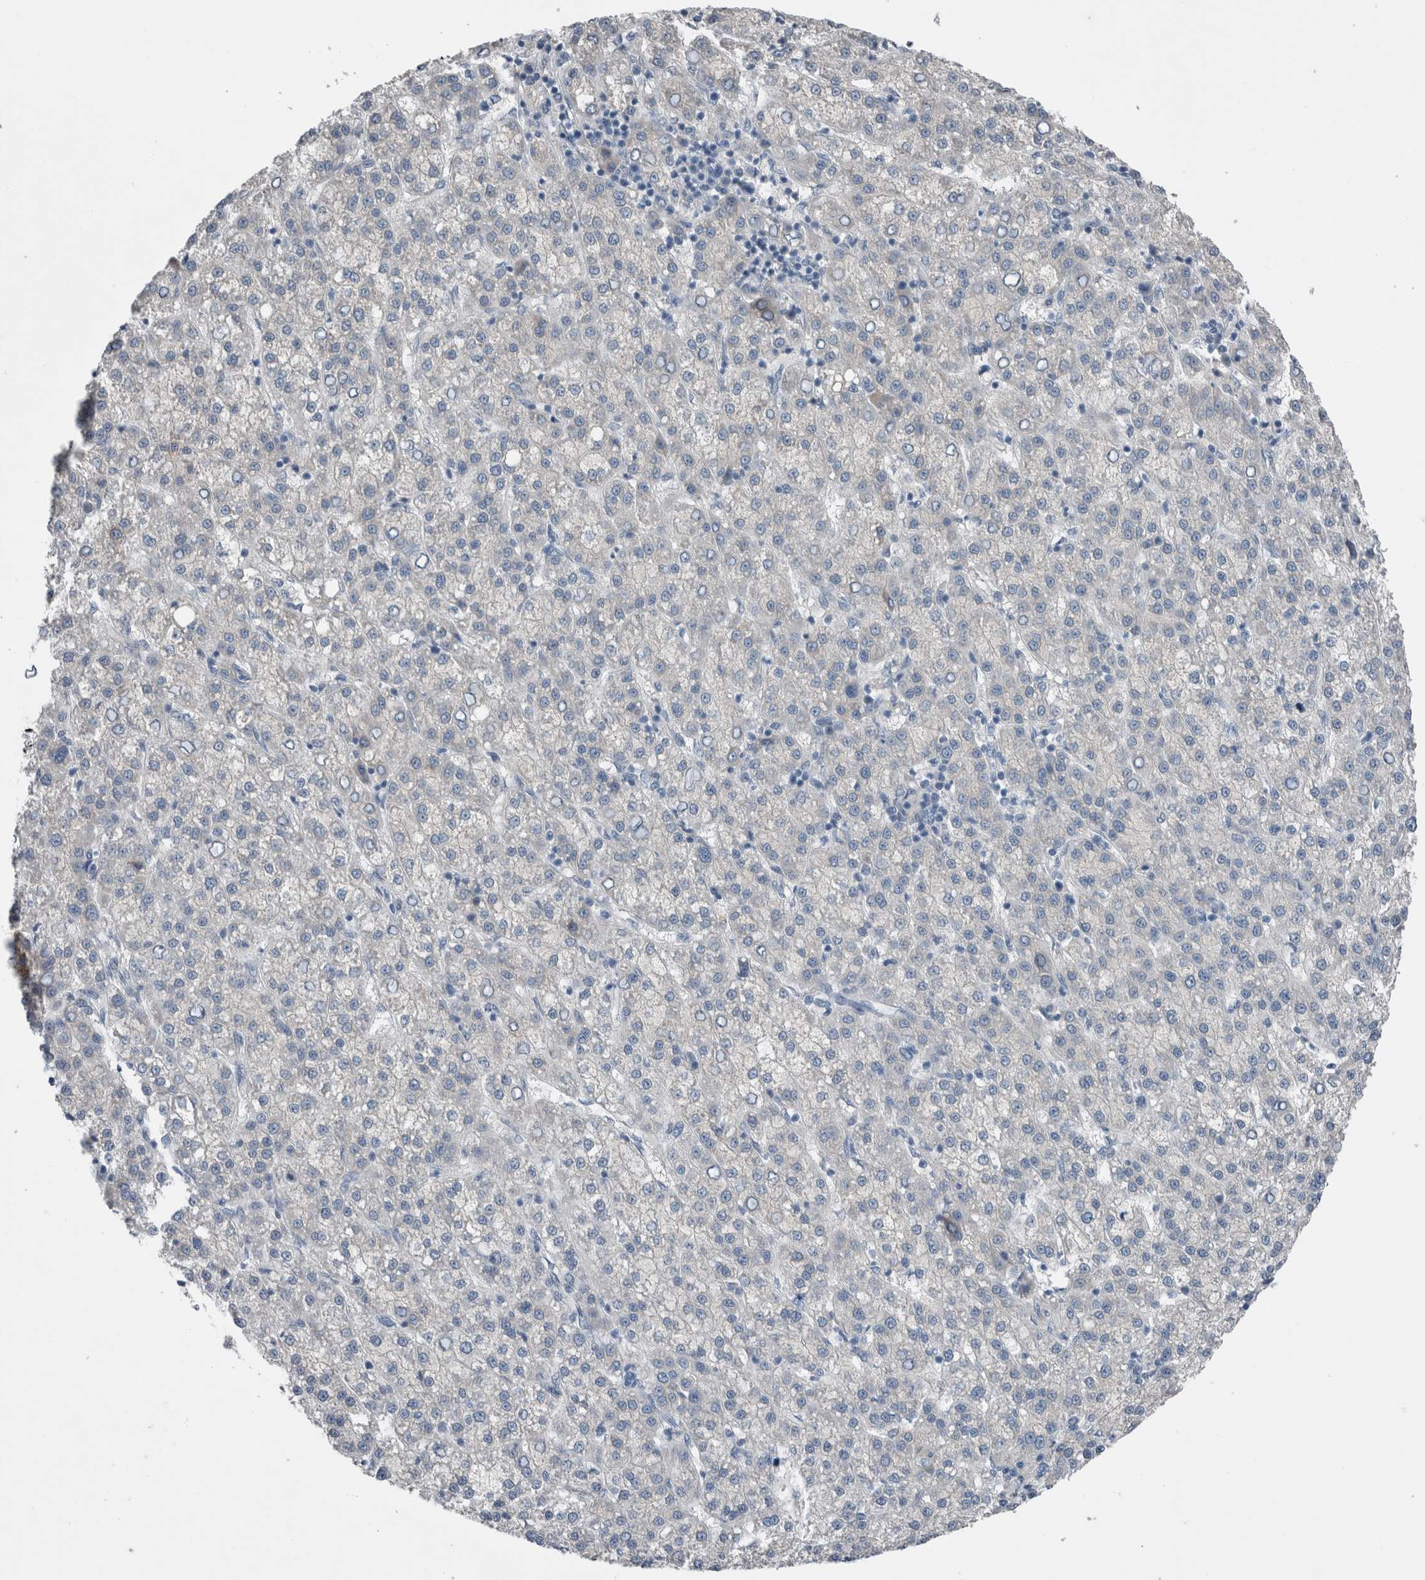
{"staining": {"intensity": "negative", "quantity": "none", "location": "none"}, "tissue": "liver cancer", "cell_type": "Tumor cells", "image_type": "cancer", "snomed": [{"axis": "morphology", "description": "Carcinoma, Hepatocellular, NOS"}, {"axis": "topography", "description": "Liver"}], "caption": "Liver cancer (hepatocellular carcinoma) stained for a protein using immunohistochemistry (IHC) demonstrates no expression tumor cells.", "gene": "CRNN", "patient": {"sex": "female", "age": 58}}